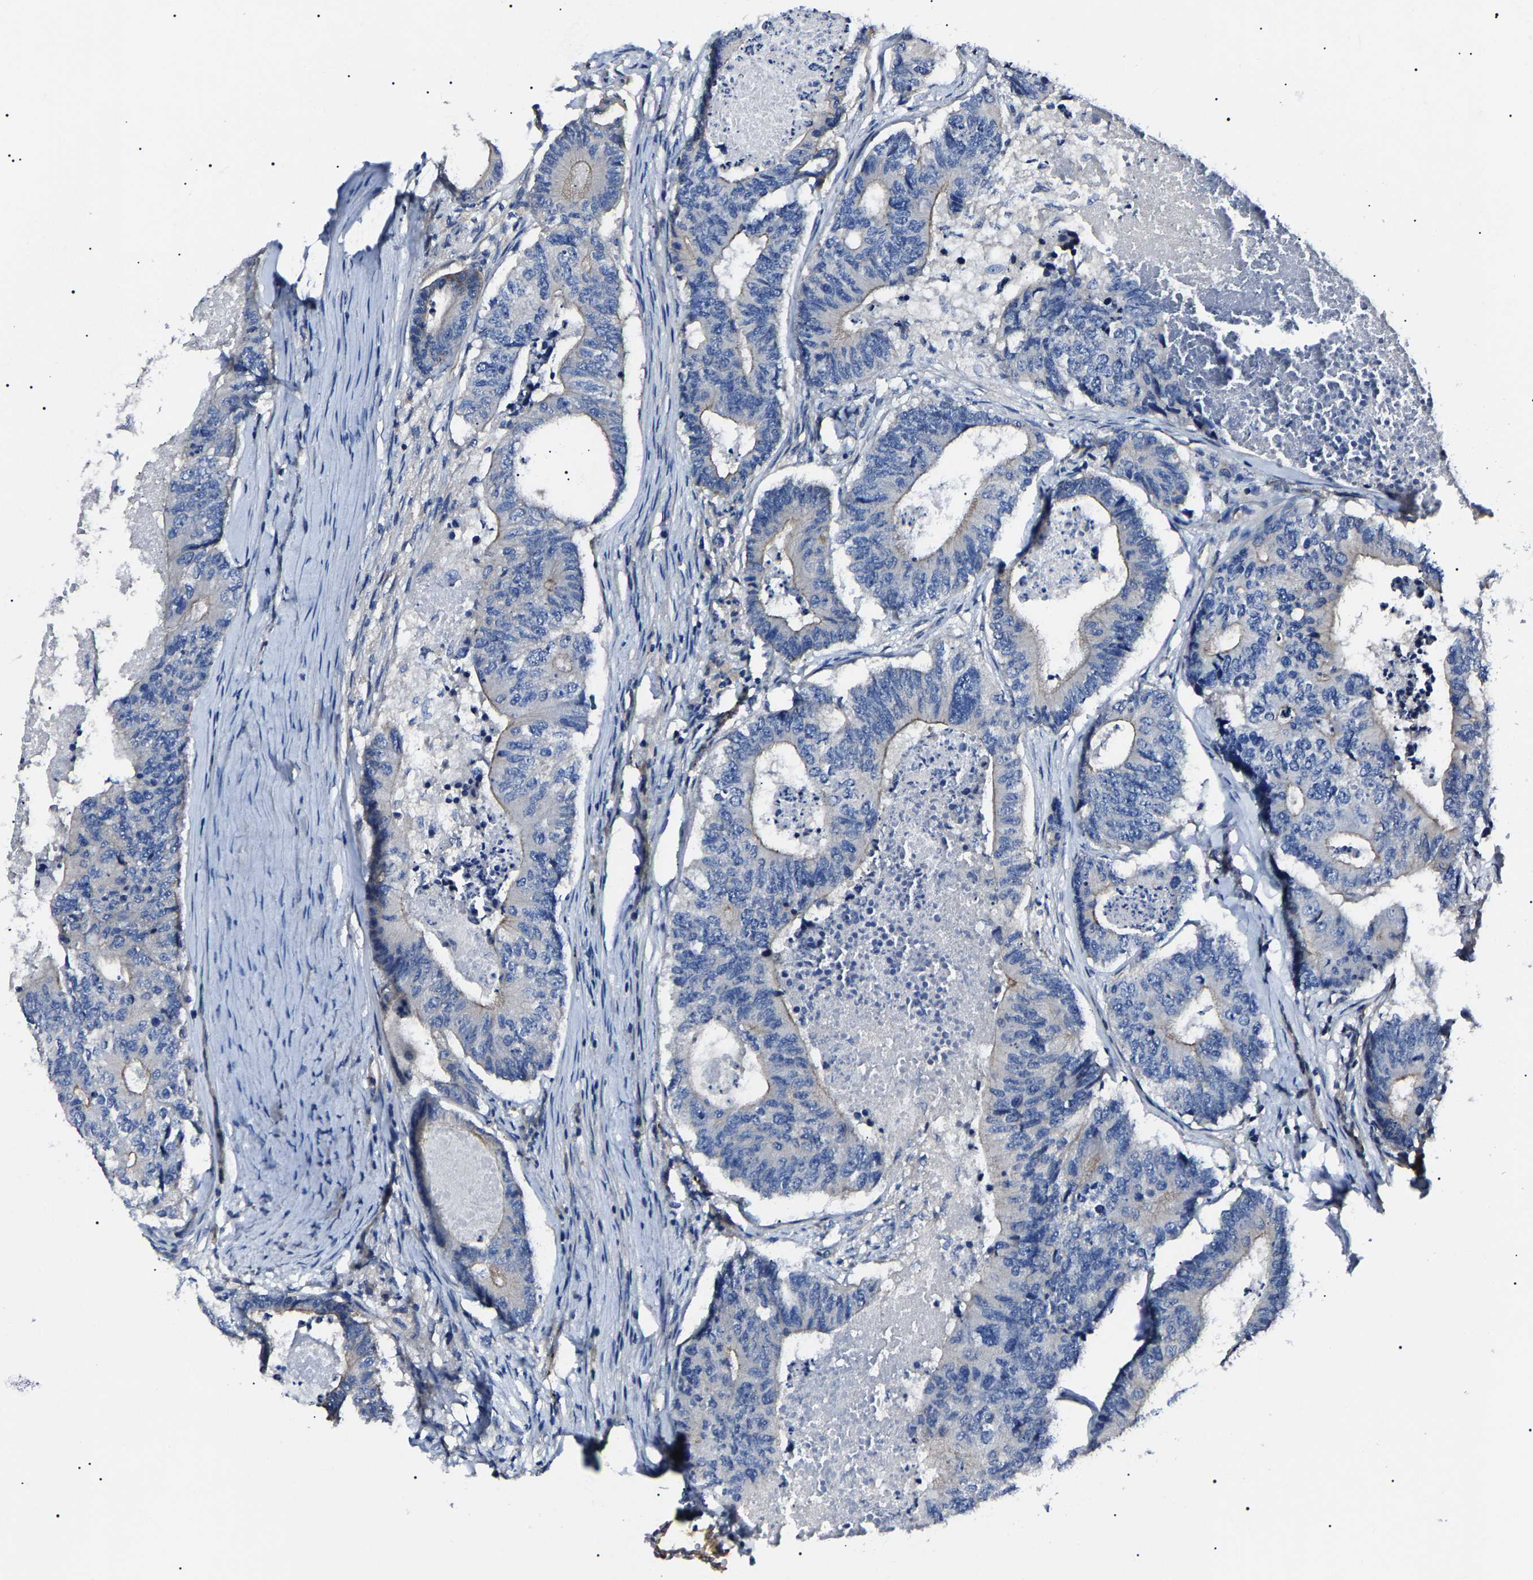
{"staining": {"intensity": "weak", "quantity": "<25%", "location": "cytoplasmic/membranous"}, "tissue": "colorectal cancer", "cell_type": "Tumor cells", "image_type": "cancer", "snomed": [{"axis": "morphology", "description": "Adenocarcinoma, NOS"}, {"axis": "topography", "description": "Colon"}], "caption": "DAB immunohistochemical staining of colorectal cancer (adenocarcinoma) demonstrates no significant staining in tumor cells. (Stains: DAB (3,3'-diaminobenzidine) IHC with hematoxylin counter stain, Microscopy: brightfield microscopy at high magnification).", "gene": "KLHL42", "patient": {"sex": "female", "age": 67}}